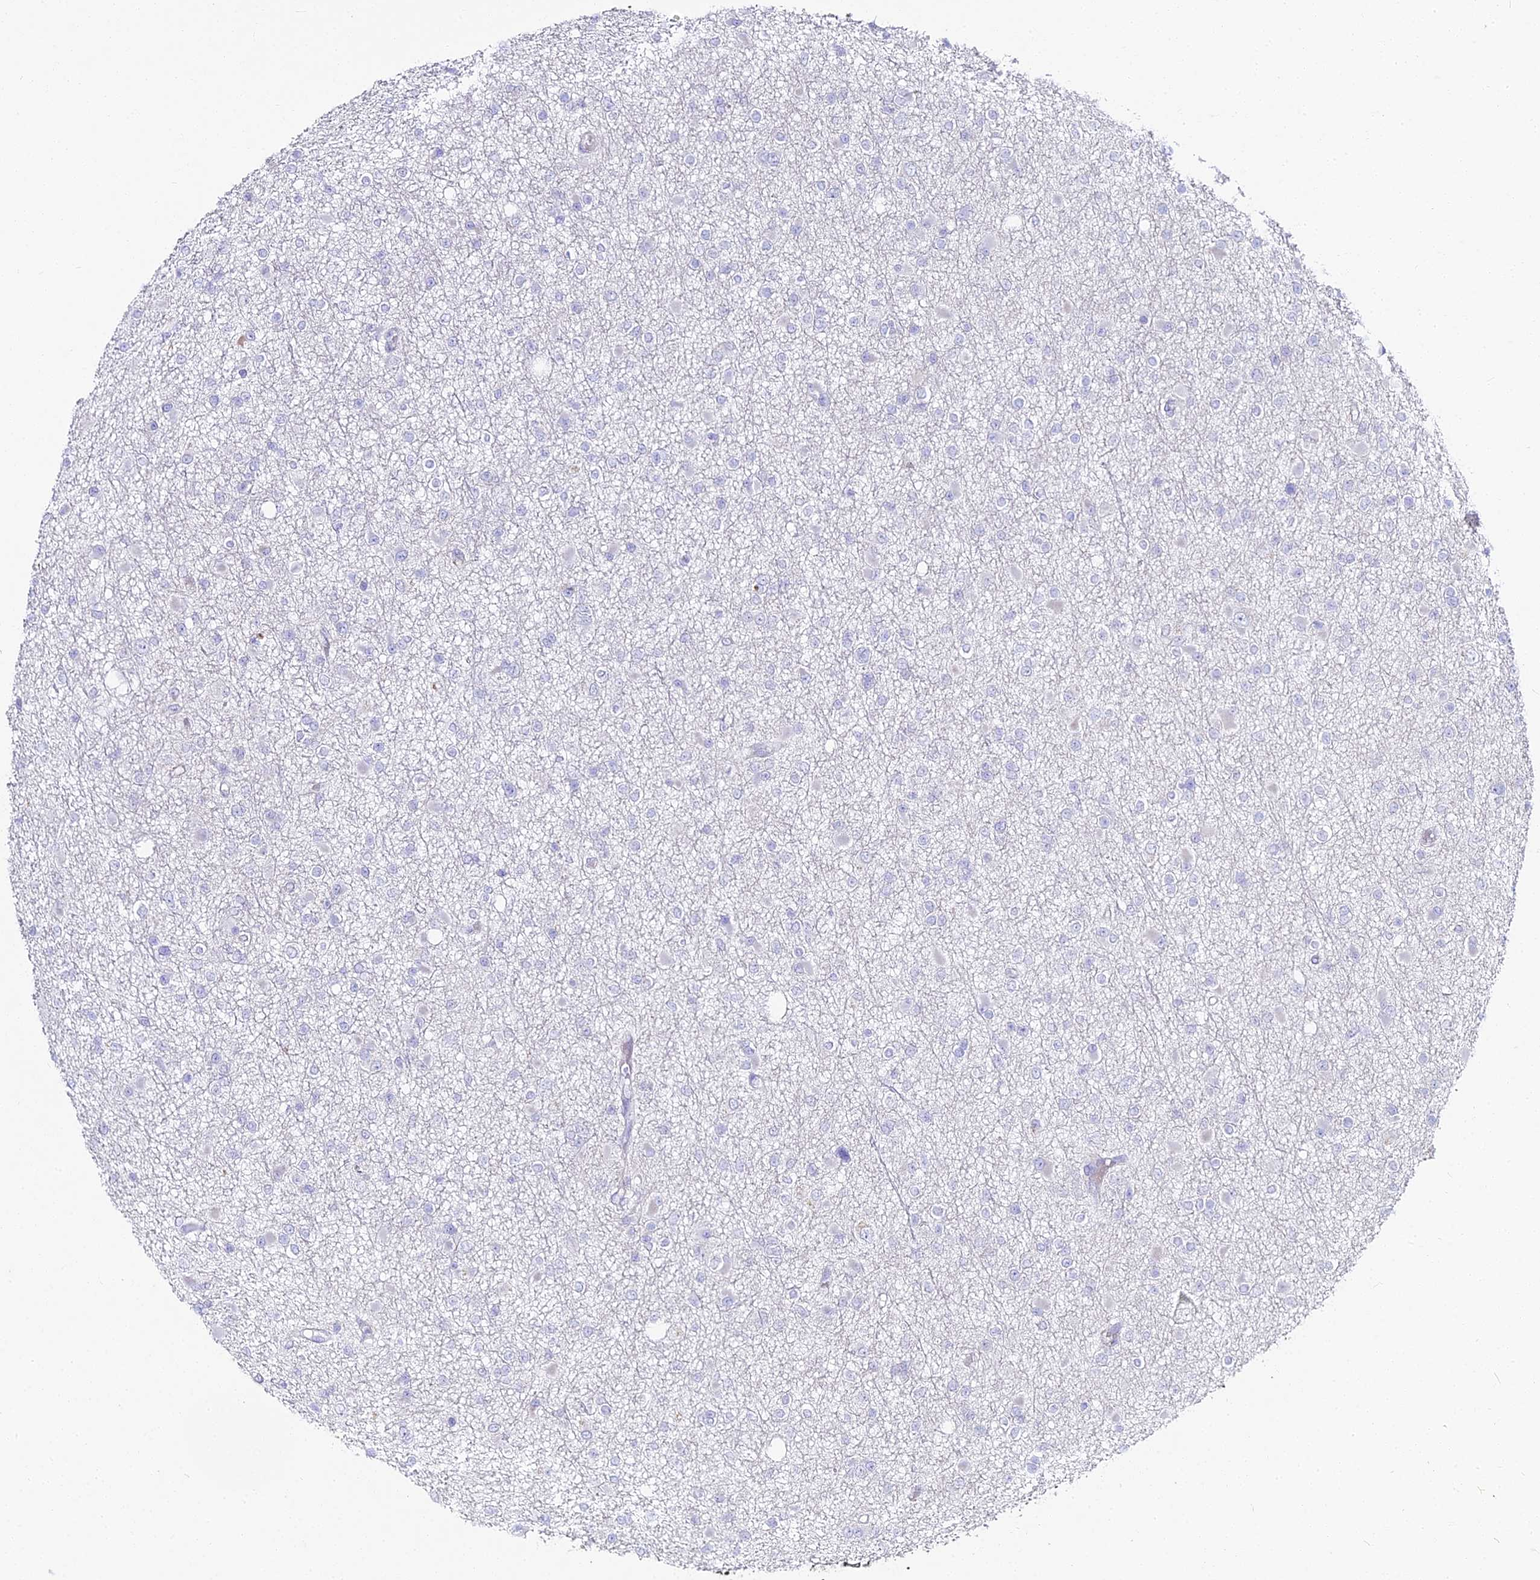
{"staining": {"intensity": "negative", "quantity": "none", "location": "none"}, "tissue": "glioma", "cell_type": "Tumor cells", "image_type": "cancer", "snomed": [{"axis": "morphology", "description": "Glioma, malignant, Low grade"}, {"axis": "topography", "description": "Brain"}], "caption": "IHC histopathology image of malignant glioma (low-grade) stained for a protein (brown), which reveals no staining in tumor cells.", "gene": "ALPG", "patient": {"sex": "female", "age": 22}}